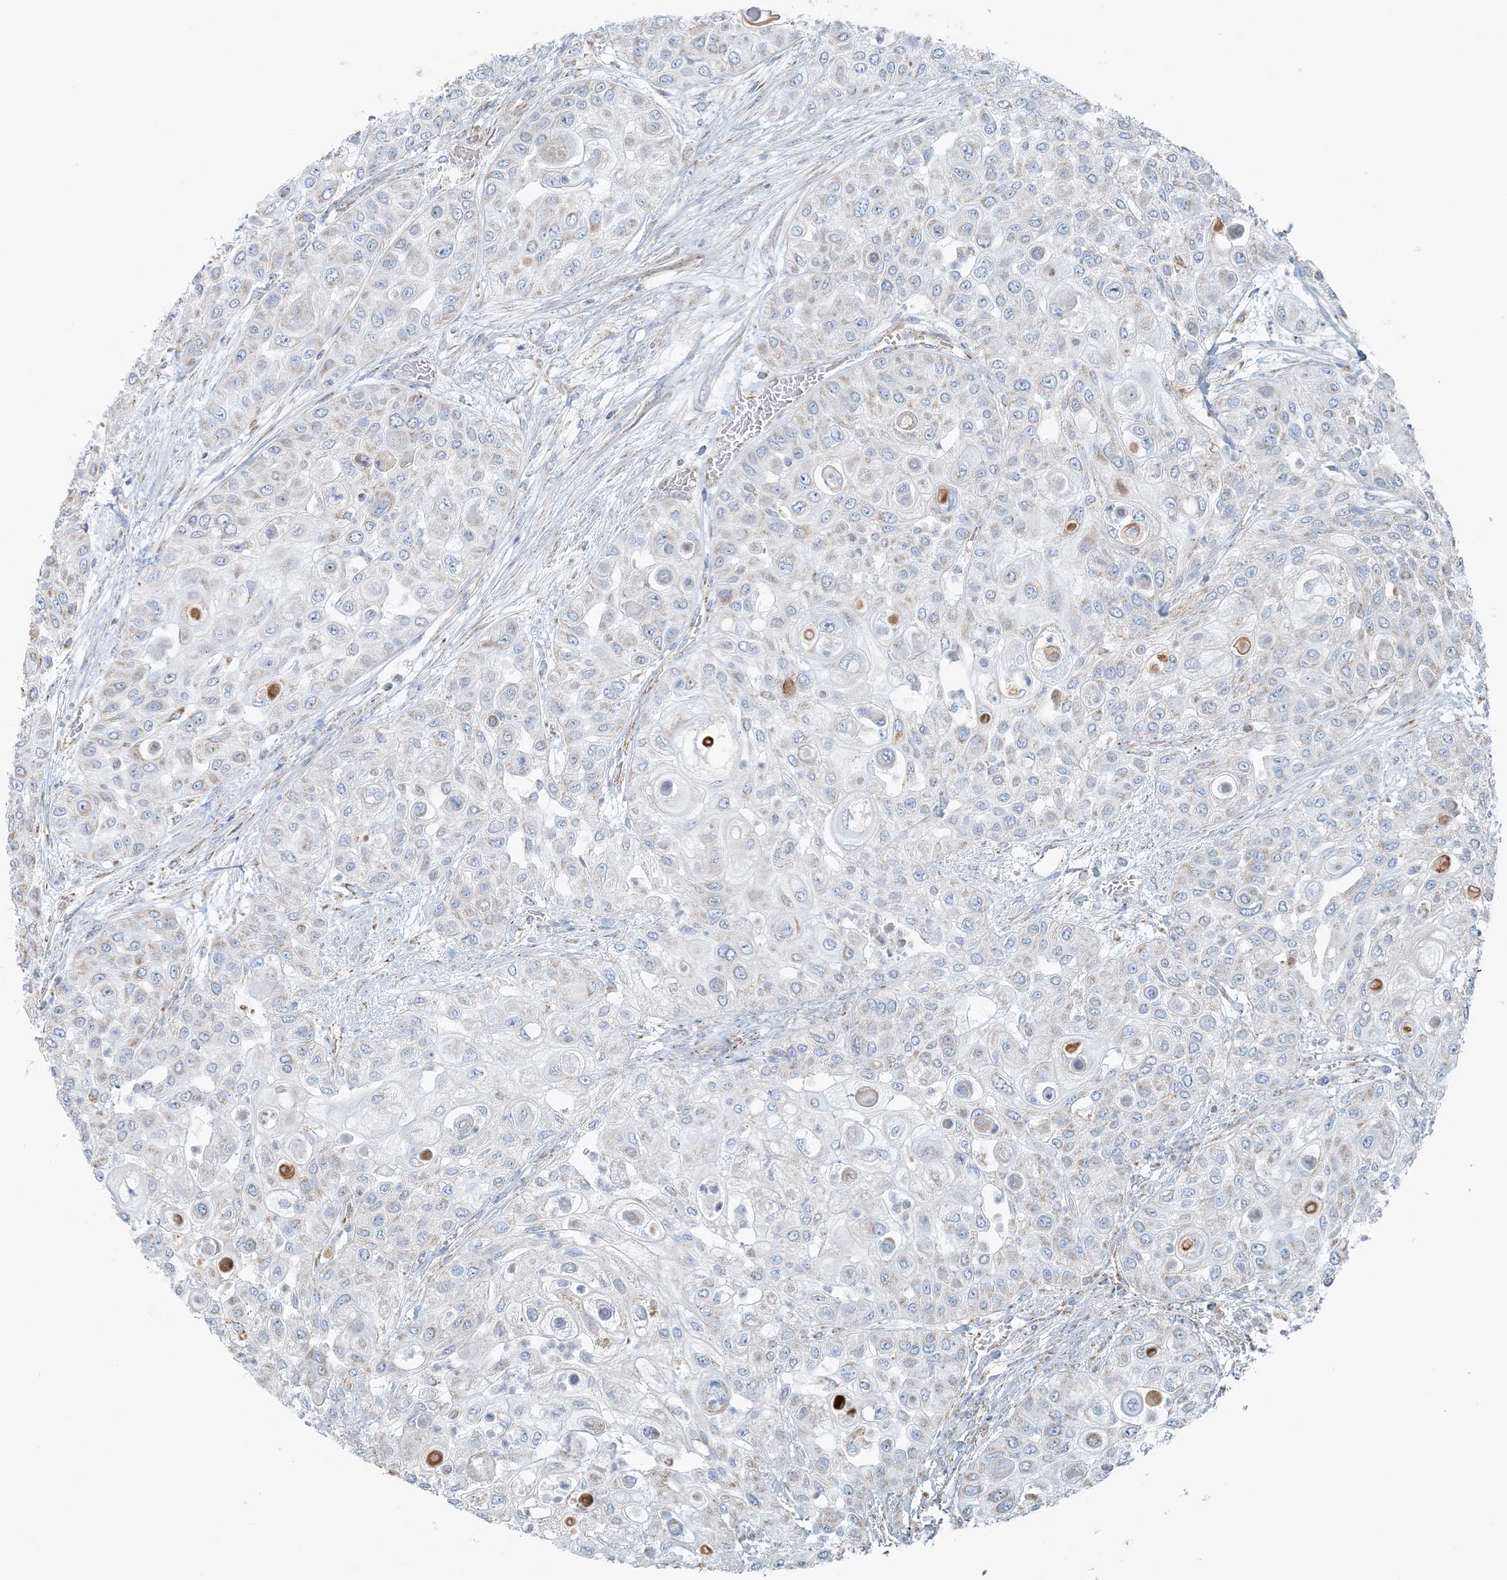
{"staining": {"intensity": "negative", "quantity": "none", "location": "none"}, "tissue": "urothelial cancer", "cell_type": "Tumor cells", "image_type": "cancer", "snomed": [{"axis": "morphology", "description": "Urothelial carcinoma, High grade"}, {"axis": "topography", "description": "Urinary bladder"}], "caption": "High magnification brightfield microscopy of urothelial cancer stained with DAB (brown) and counterstained with hematoxylin (blue): tumor cells show no significant expression. Nuclei are stained in blue.", "gene": "SLC22A16", "patient": {"sex": "female", "age": 79}}